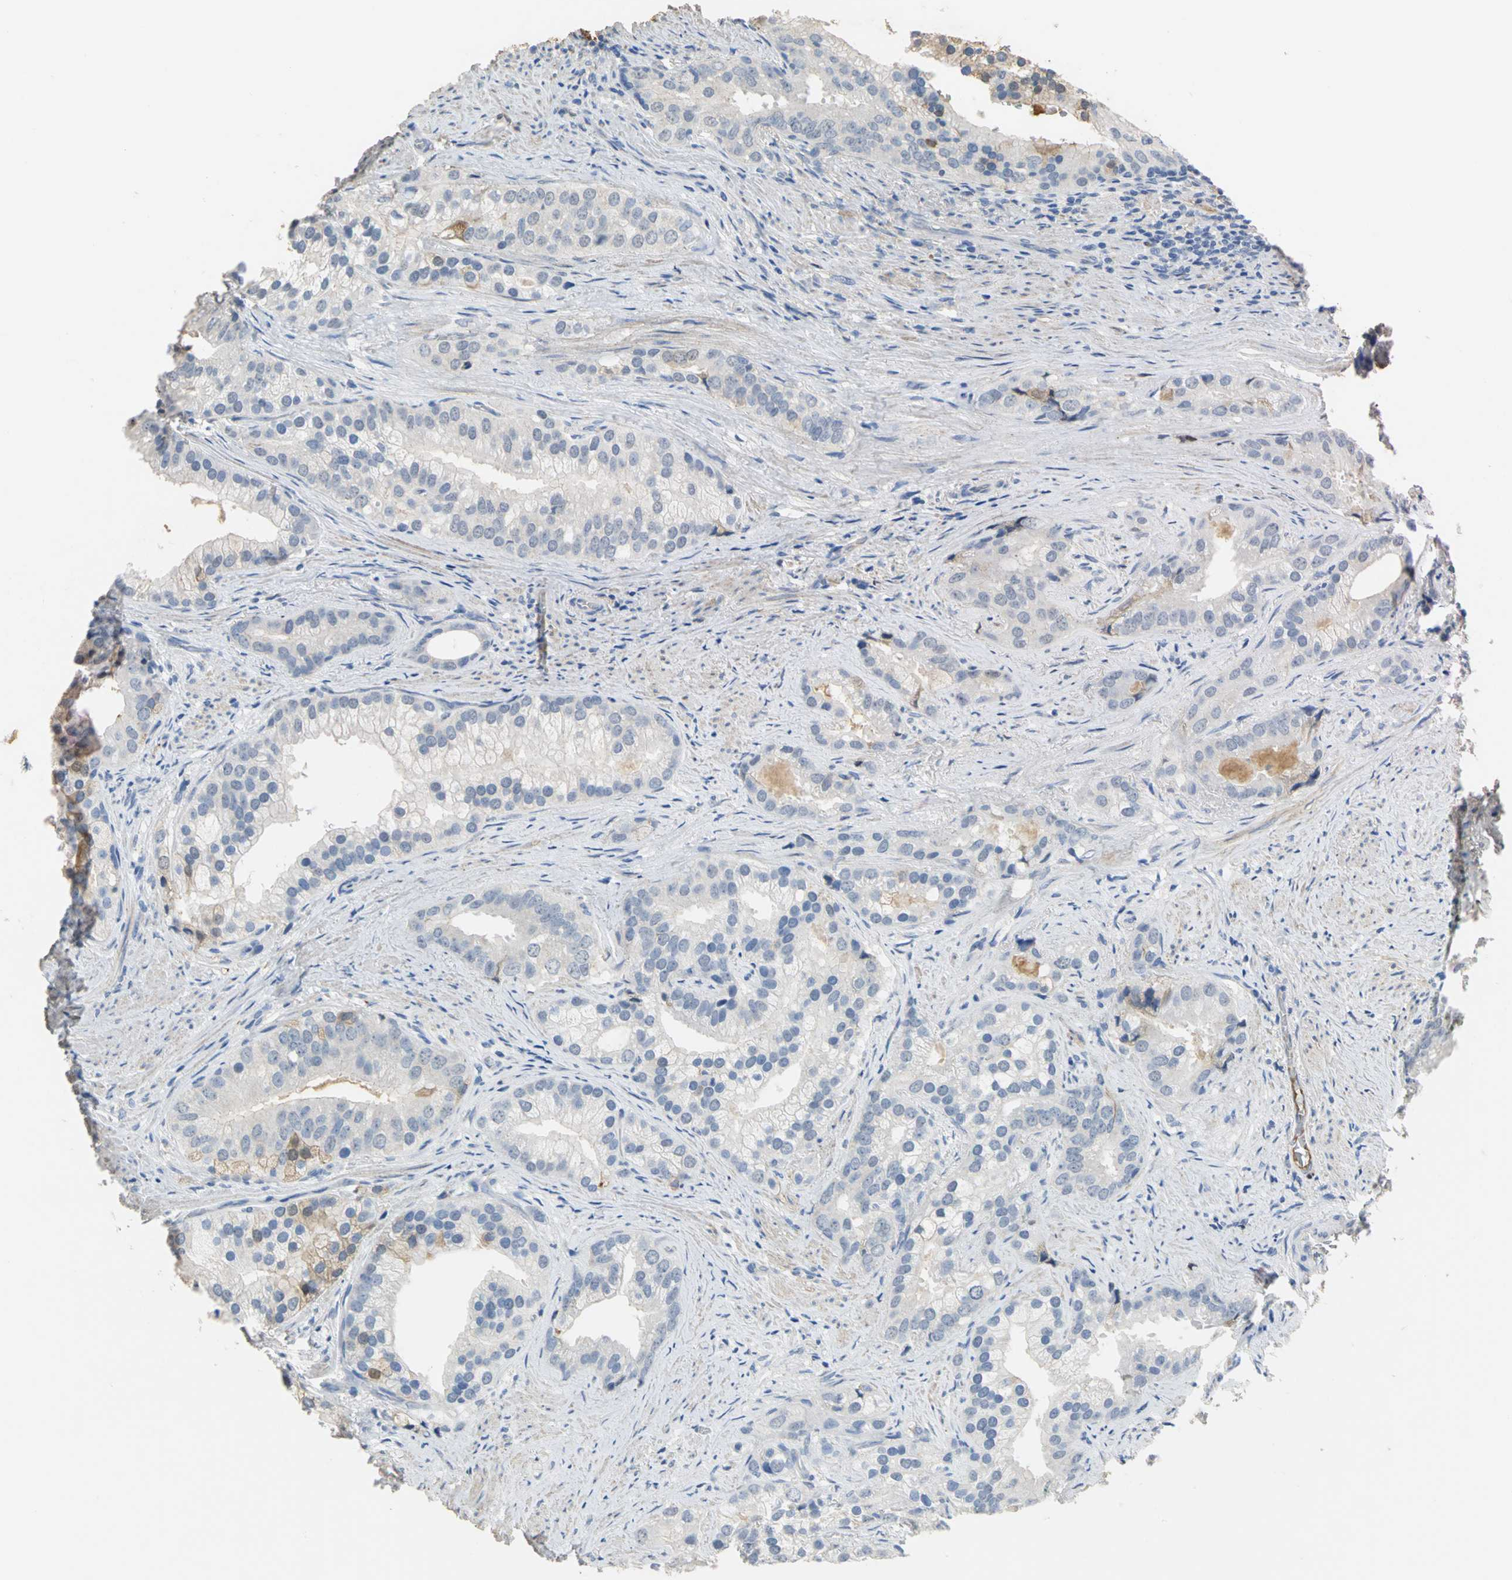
{"staining": {"intensity": "weak", "quantity": "25%-75%", "location": "cytoplasmic/membranous"}, "tissue": "prostate cancer", "cell_type": "Tumor cells", "image_type": "cancer", "snomed": [{"axis": "morphology", "description": "Adenocarcinoma, Low grade"}, {"axis": "topography", "description": "Prostate"}], "caption": "A low amount of weak cytoplasmic/membranous positivity is identified in about 25%-75% of tumor cells in adenocarcinoma (low-grade) (prostate) tissue.", "gene": "GYG2", "patient": {"sex": "male", "age": 71}}